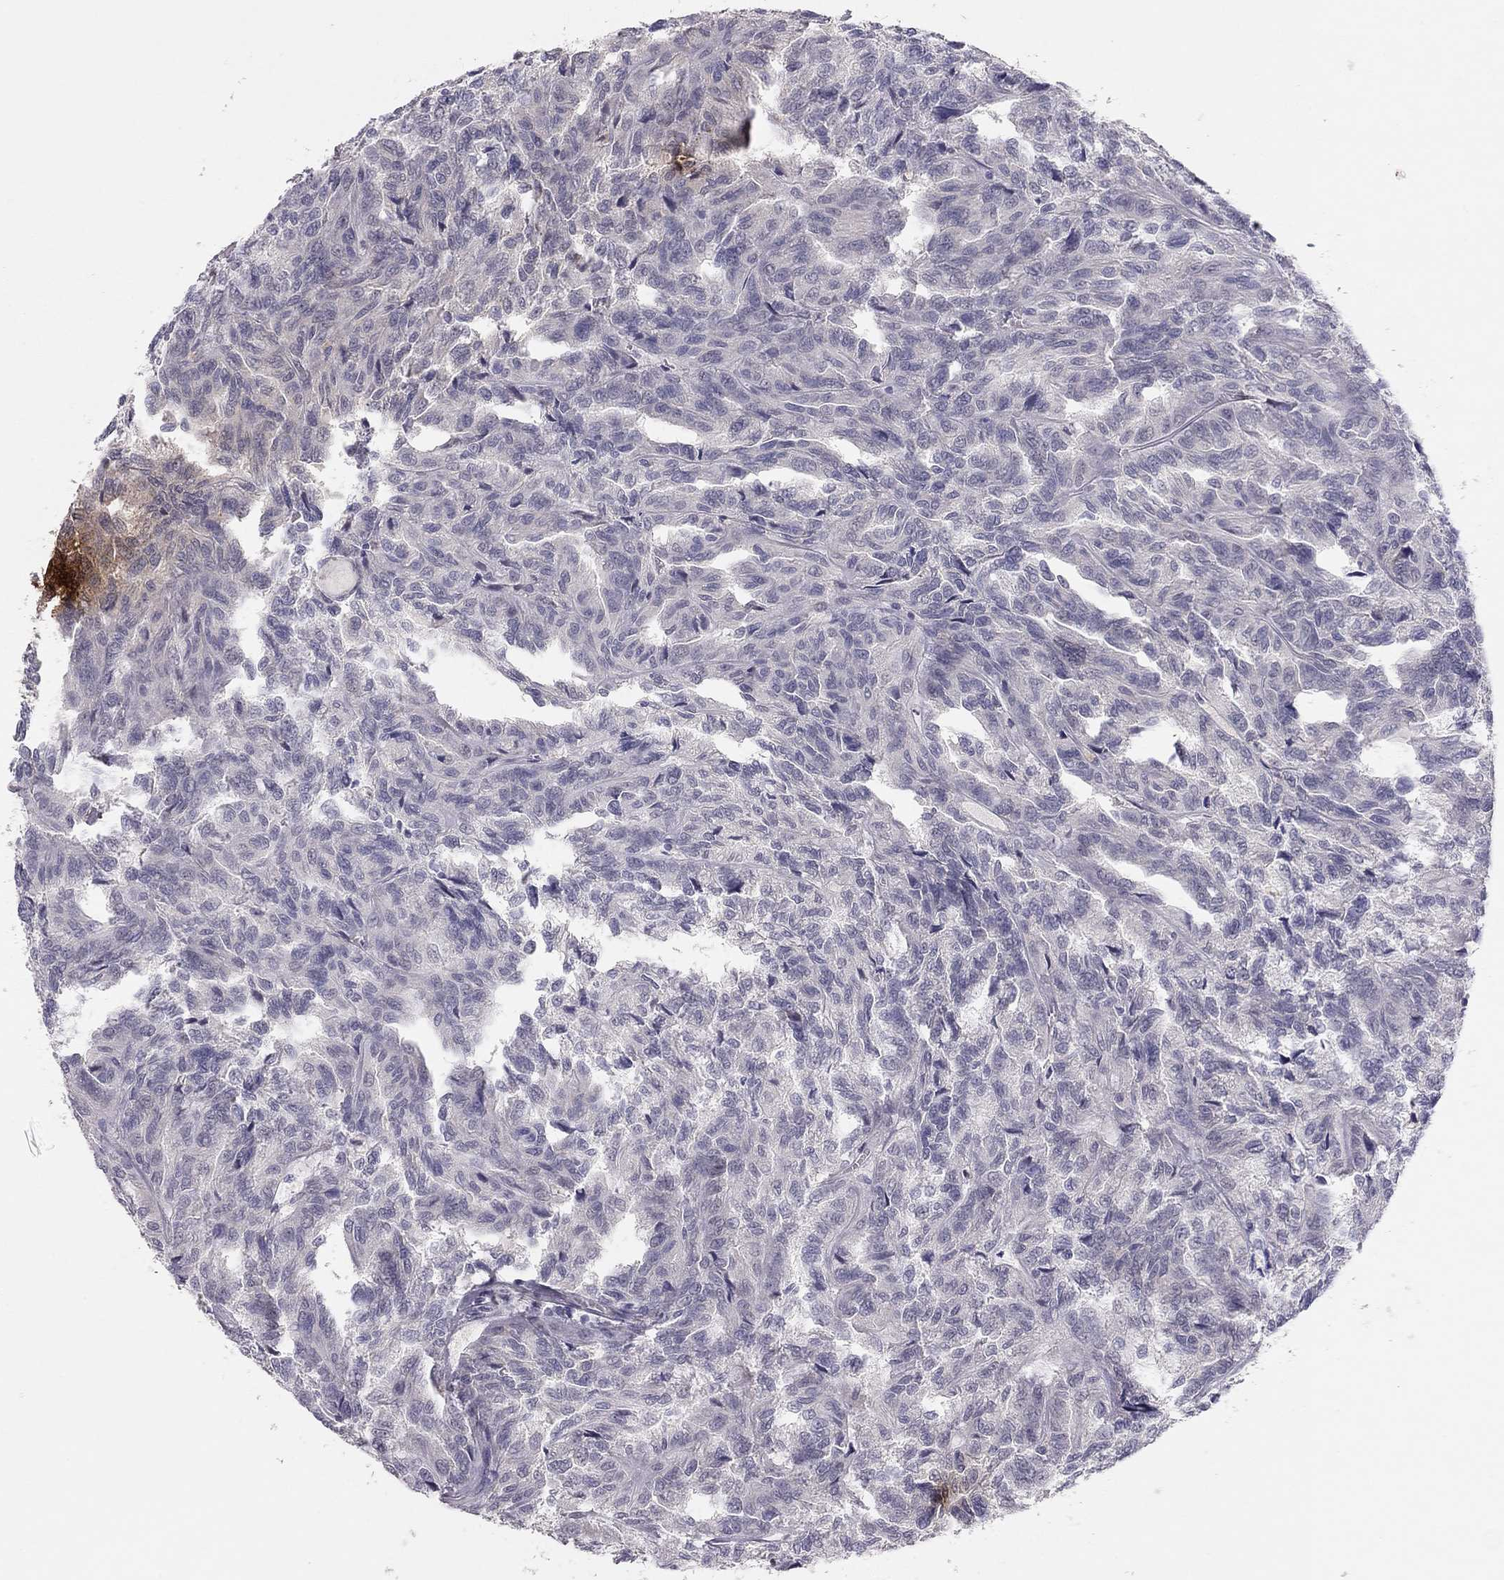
{"staining": {"intensity": "negative", "quantity": "none", "location": "none"}, "tissue": "renal cancer", "cell_type": "Tumor cells", "image_type": "cancer", "snomed": [{"axis": "morphology", "description": "Adenocarcinoma, NOS"}, {"axis": "topography", "description": "Kidney"}], "caption": "There is no significant positivity in tumor cells of renal cancer. The staining is performed using DAB brown chromogen with nuclei counter-stained in using hematoxylin.", "gene": "ADORA2A", "patient": {"sex": "male", "age": 79}}